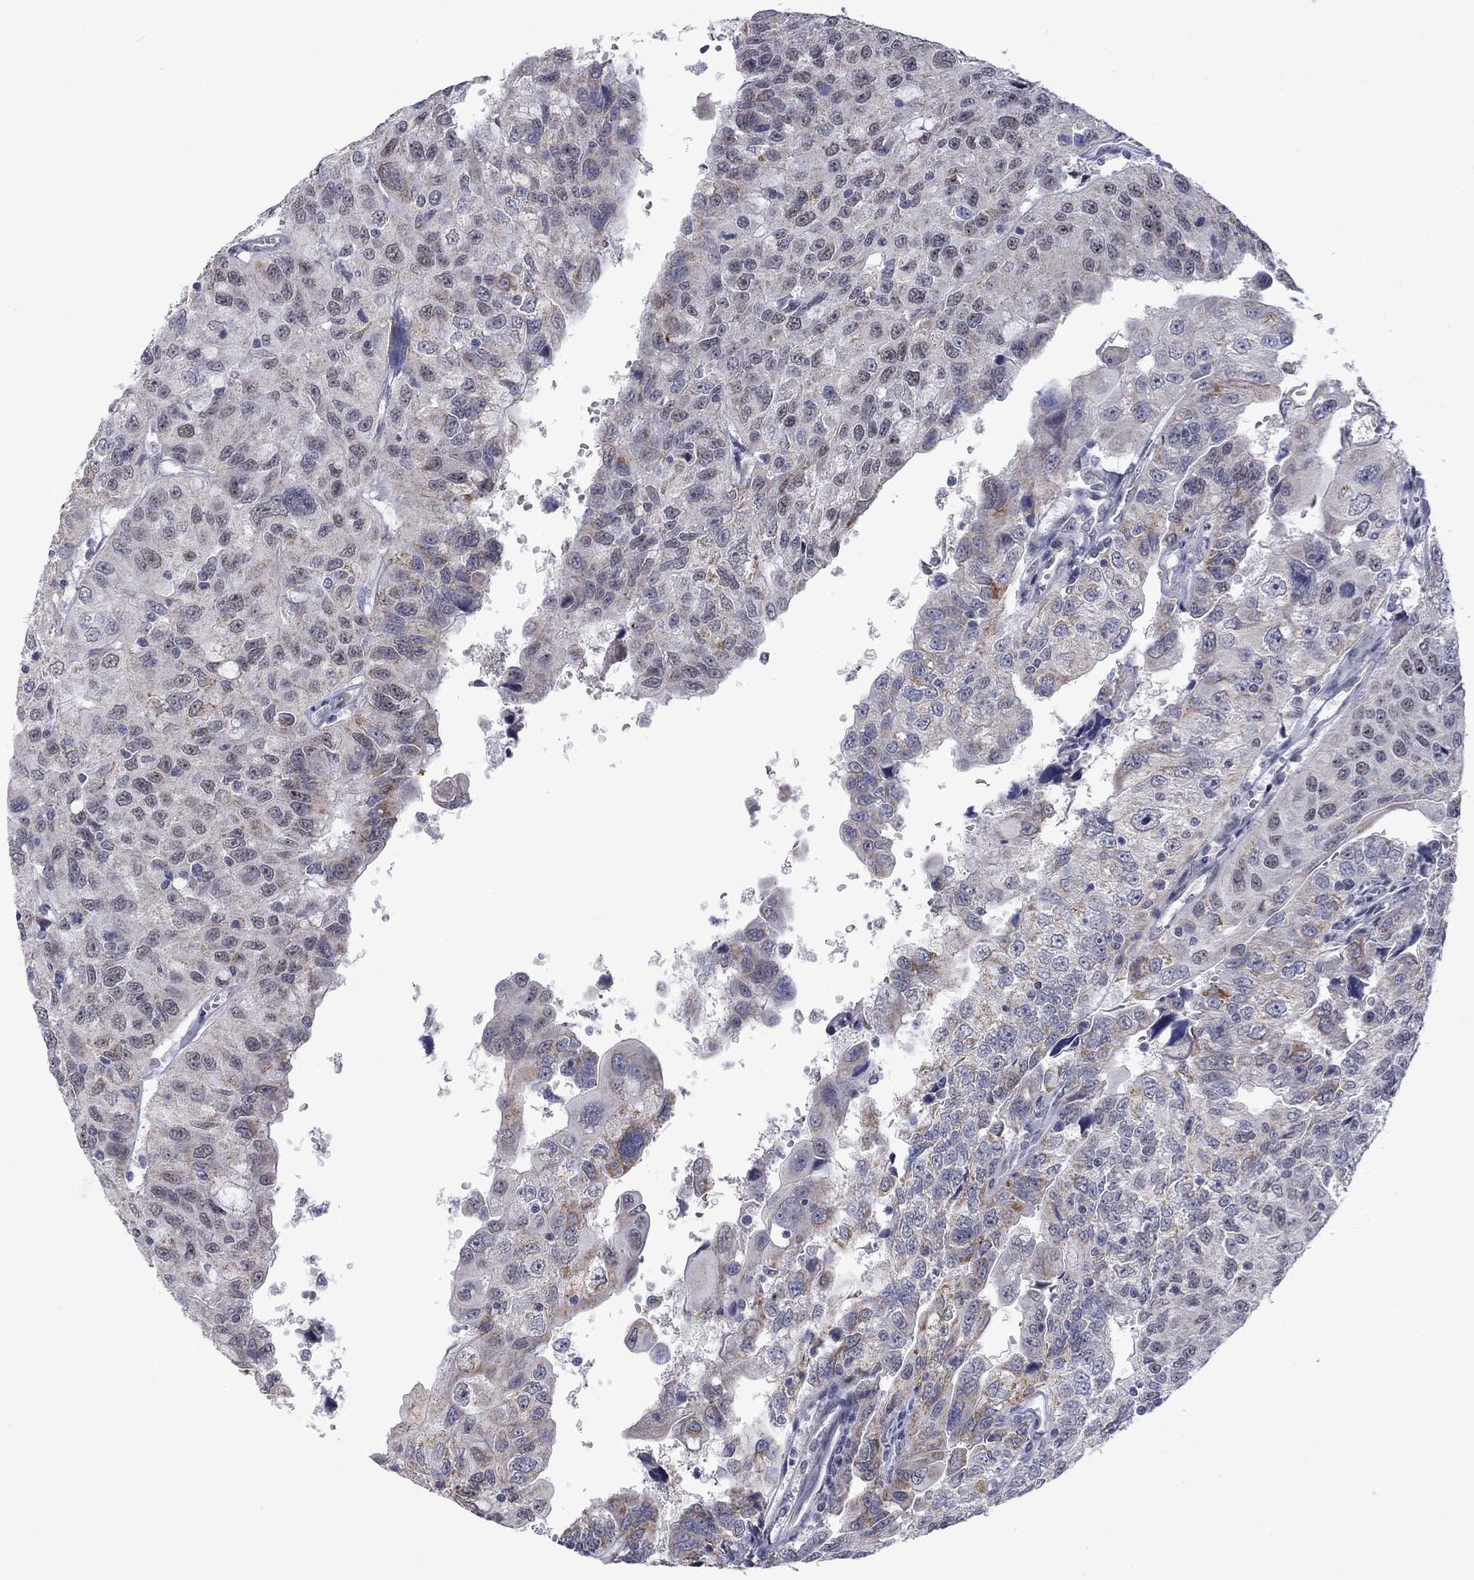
{"staining": {"intensity": "weak", "quantity": "<25%", "location": "cytoplasmic/membranous"}, "tissue": "urothelial cancer", "cell_type": "Tumor cells", "image_type": "cancer", "snomed": [{"axis": "morphology", "description": "Urothelial carcinoma, NOS"}, {"axis": "morphology", "description": "Urothelial carcinoma, High grade"}, {"axis": "topography", "description": "Urinary bladder"}], "caption": "A high-resolution photomicrograph shows IHC staining of urothelial cancer, which shows no significant expression in tumor cells.", "gene": "KCNJ16", "patient": {"sex": "female", "age": 73}}